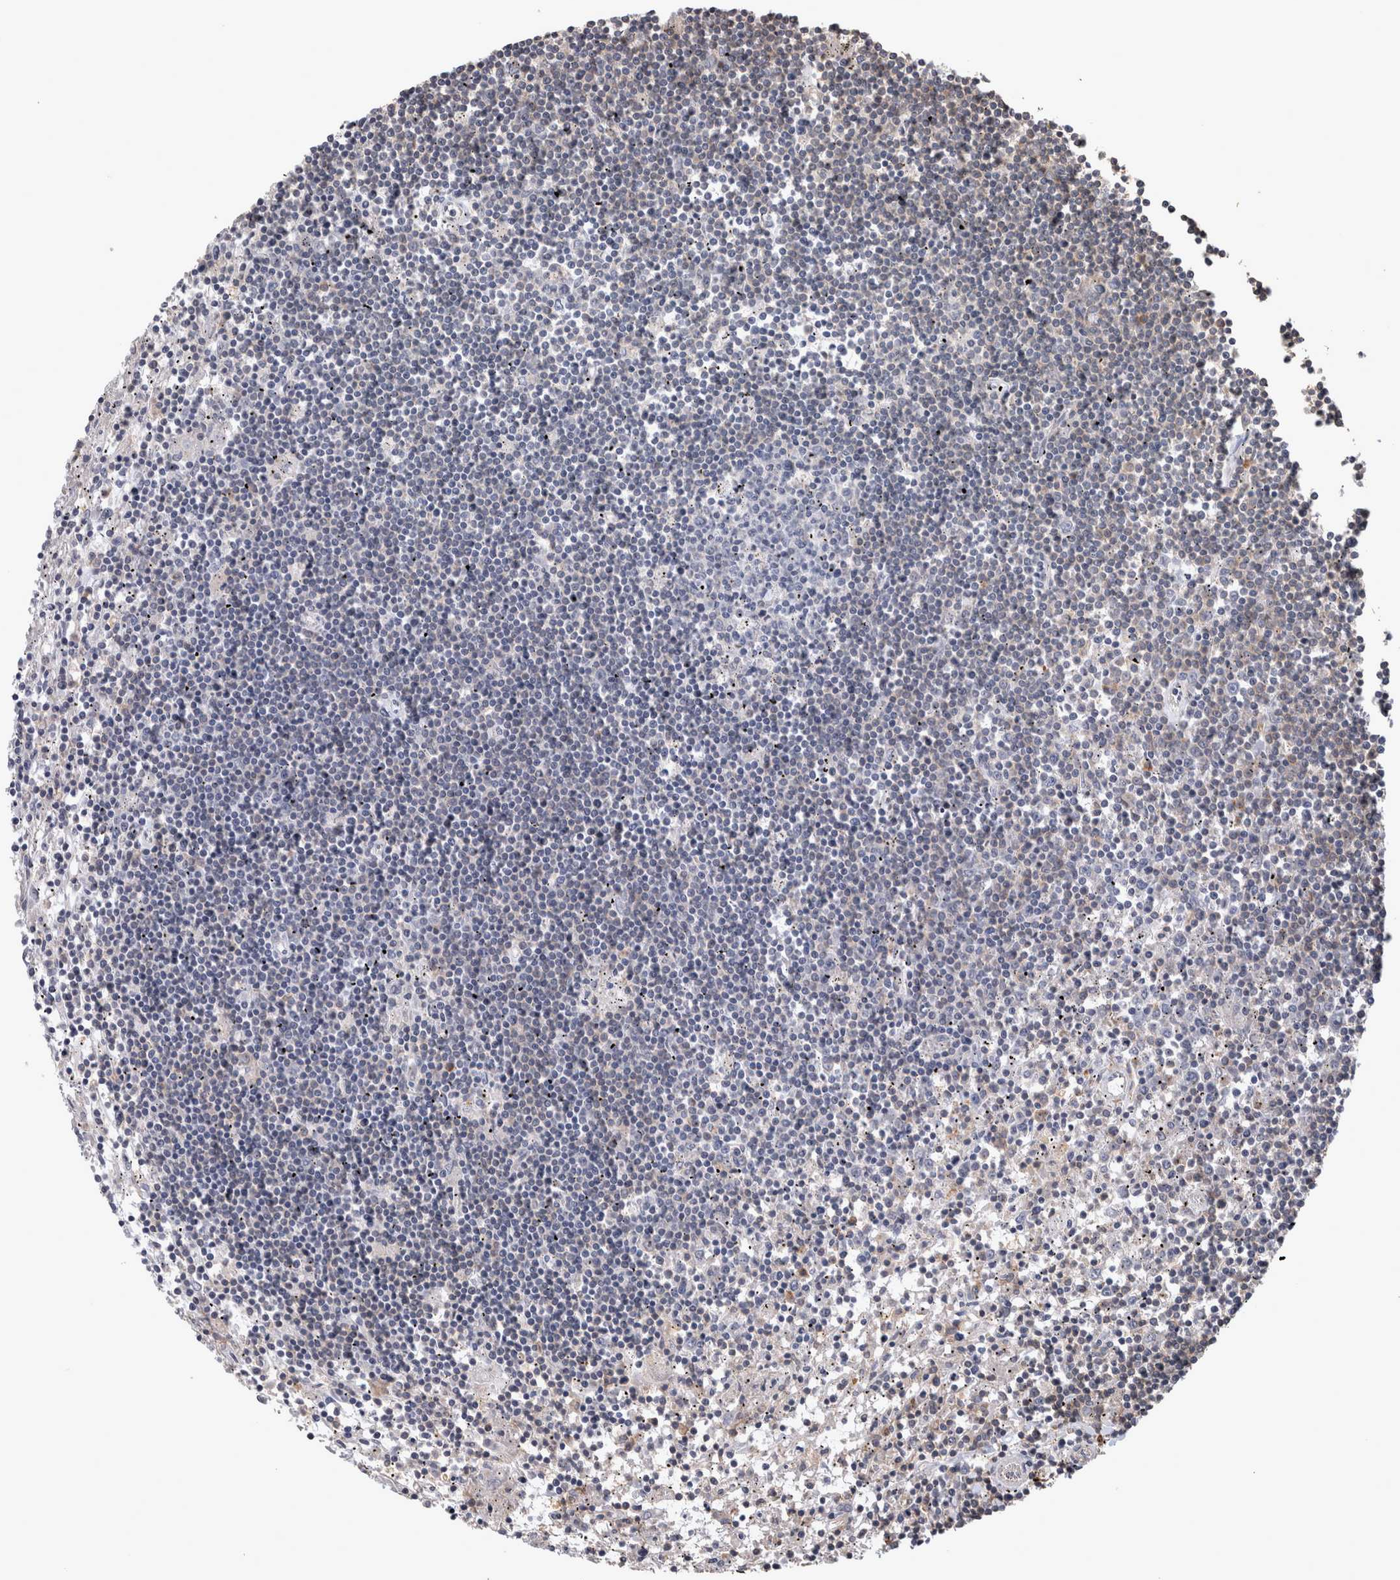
{"staining": {"intensity": "negative", "quantity": "none", "location": "none"}, "tissue": "lymphoma", "cell_type": "Tumor cells", "image_type": "cancer", "snomed": [{"axis": "morphology", "description": "Malignant lymphoma, non-Hodgkin's type, Low grade"}, {"axis": "topography", "description": "Spleen"}], "caption": "Tumor cells are negative for brown protein staining in lymphoma.", "gene": "SPATA48", "patient": {"sex": "male", "age": 76}}